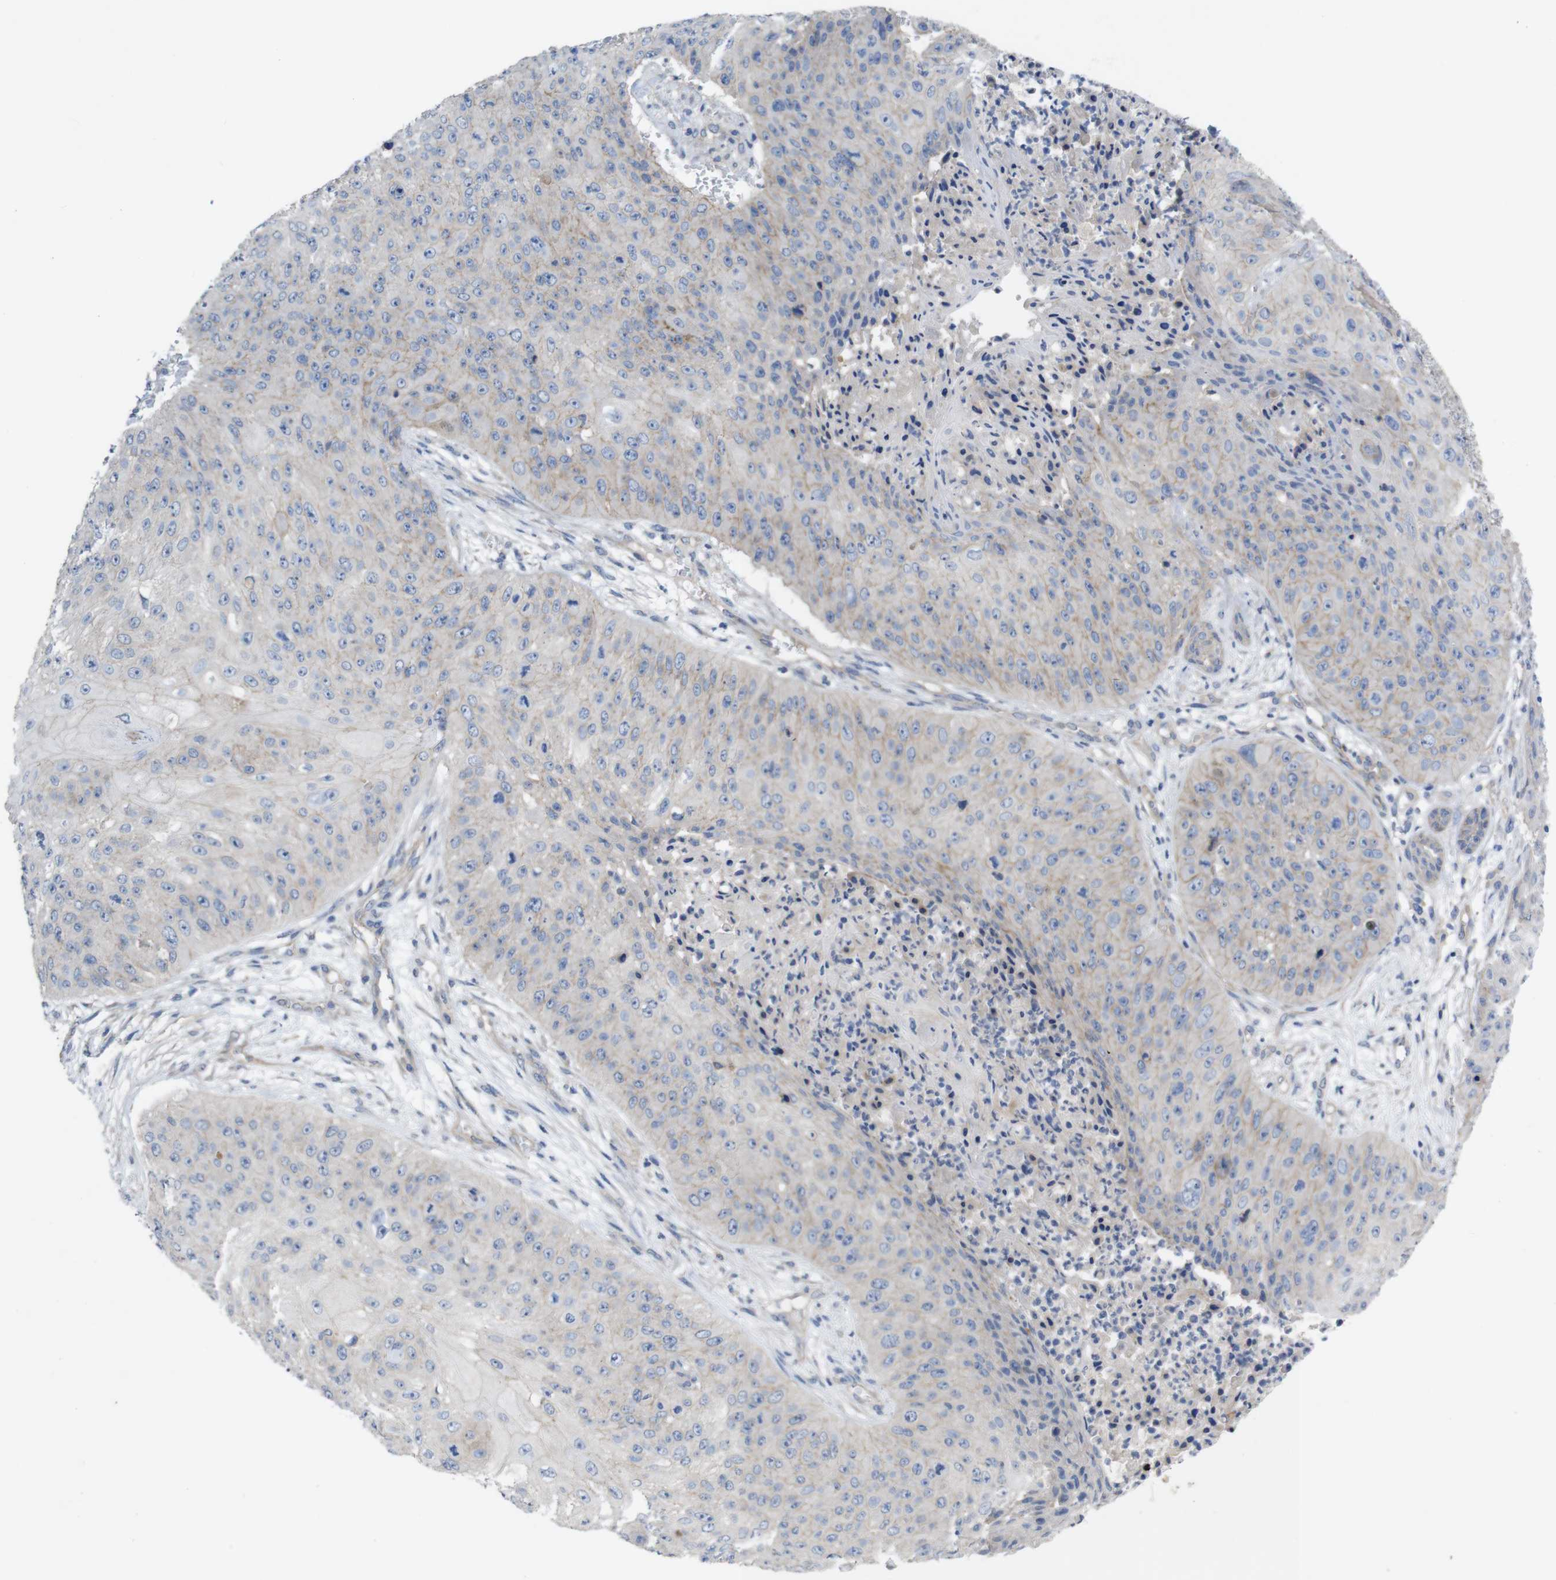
{"staining": {"intensity": "negative", "quantity": "none", "location": "none"}, "tissue": "skin cancer", "cell_type": "Tumor cells", "image_type": "cancer", "snomed": [{"axis": "morphology", "description": "Squamous cell carcinoma, NOS"}, {"axis": "topography", "description": "Skin"}], "caption": "Protein analysis of skin squamous cell carcinoma demonstrates no significant expression in tumor cells. (Immunohistochemistry, brightfield microscopy, high magnification).", "gene": "KIDINS220", "patient": {"sex": "female", "age": 80}}